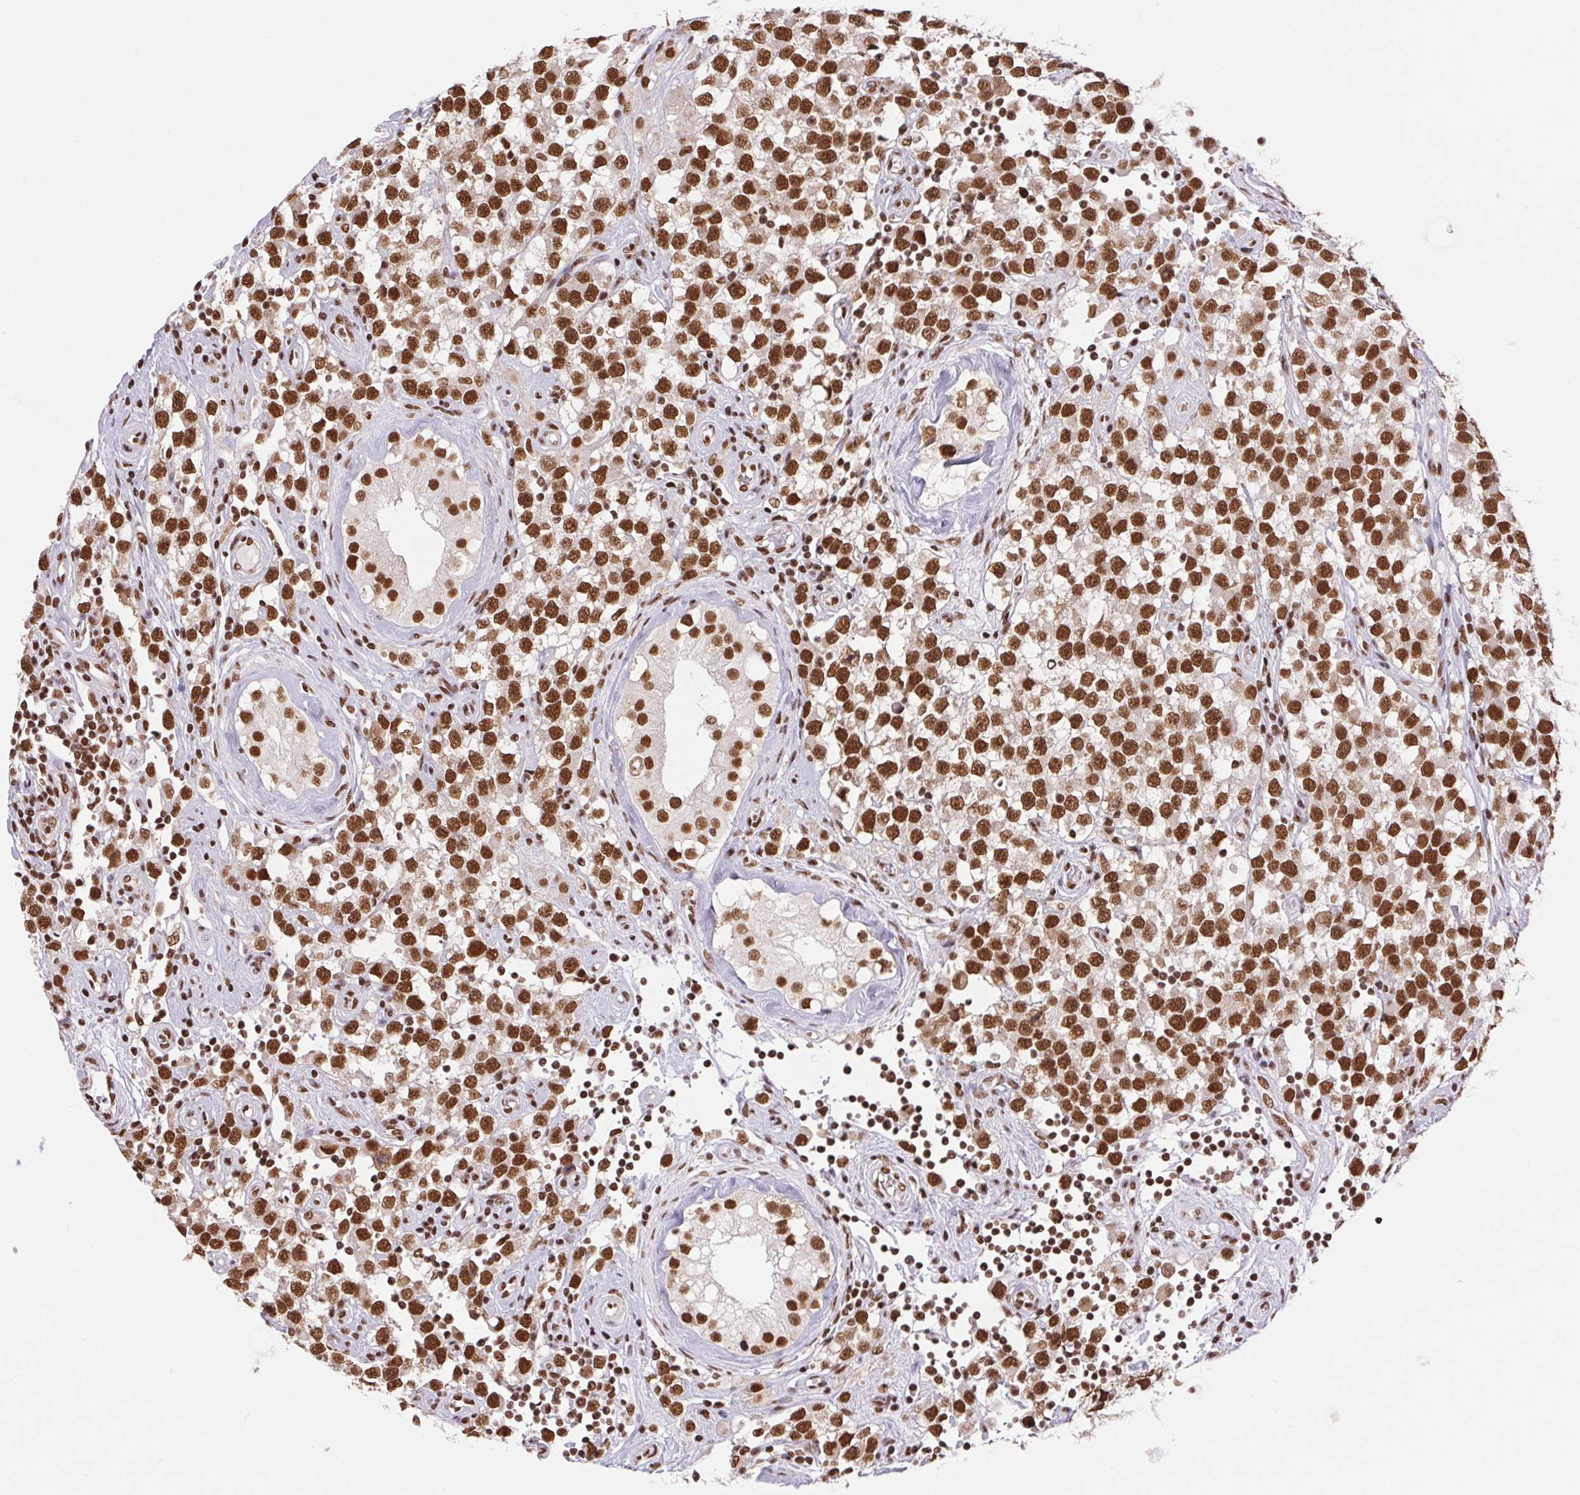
{"staining": {"intensity": "strong", "quantity": ">75%", "location": "nuclear"}, "tissue": "testis cancer", "cell_type": "Tumor cells", "image_type": "cancer", "snomed": [{"axis": "morphology", "description": "Seminoma, NOS"}, {"axis": "topography", "description": "Testis"}], "caption": "Immunohistochemistry (IHC) of seminoma (testis) reveals high levels of strong nuclear positivity in about >75% of tumor cells.", "gene": "ZNF207", "patient": {"sex": "male", "age": 34}}